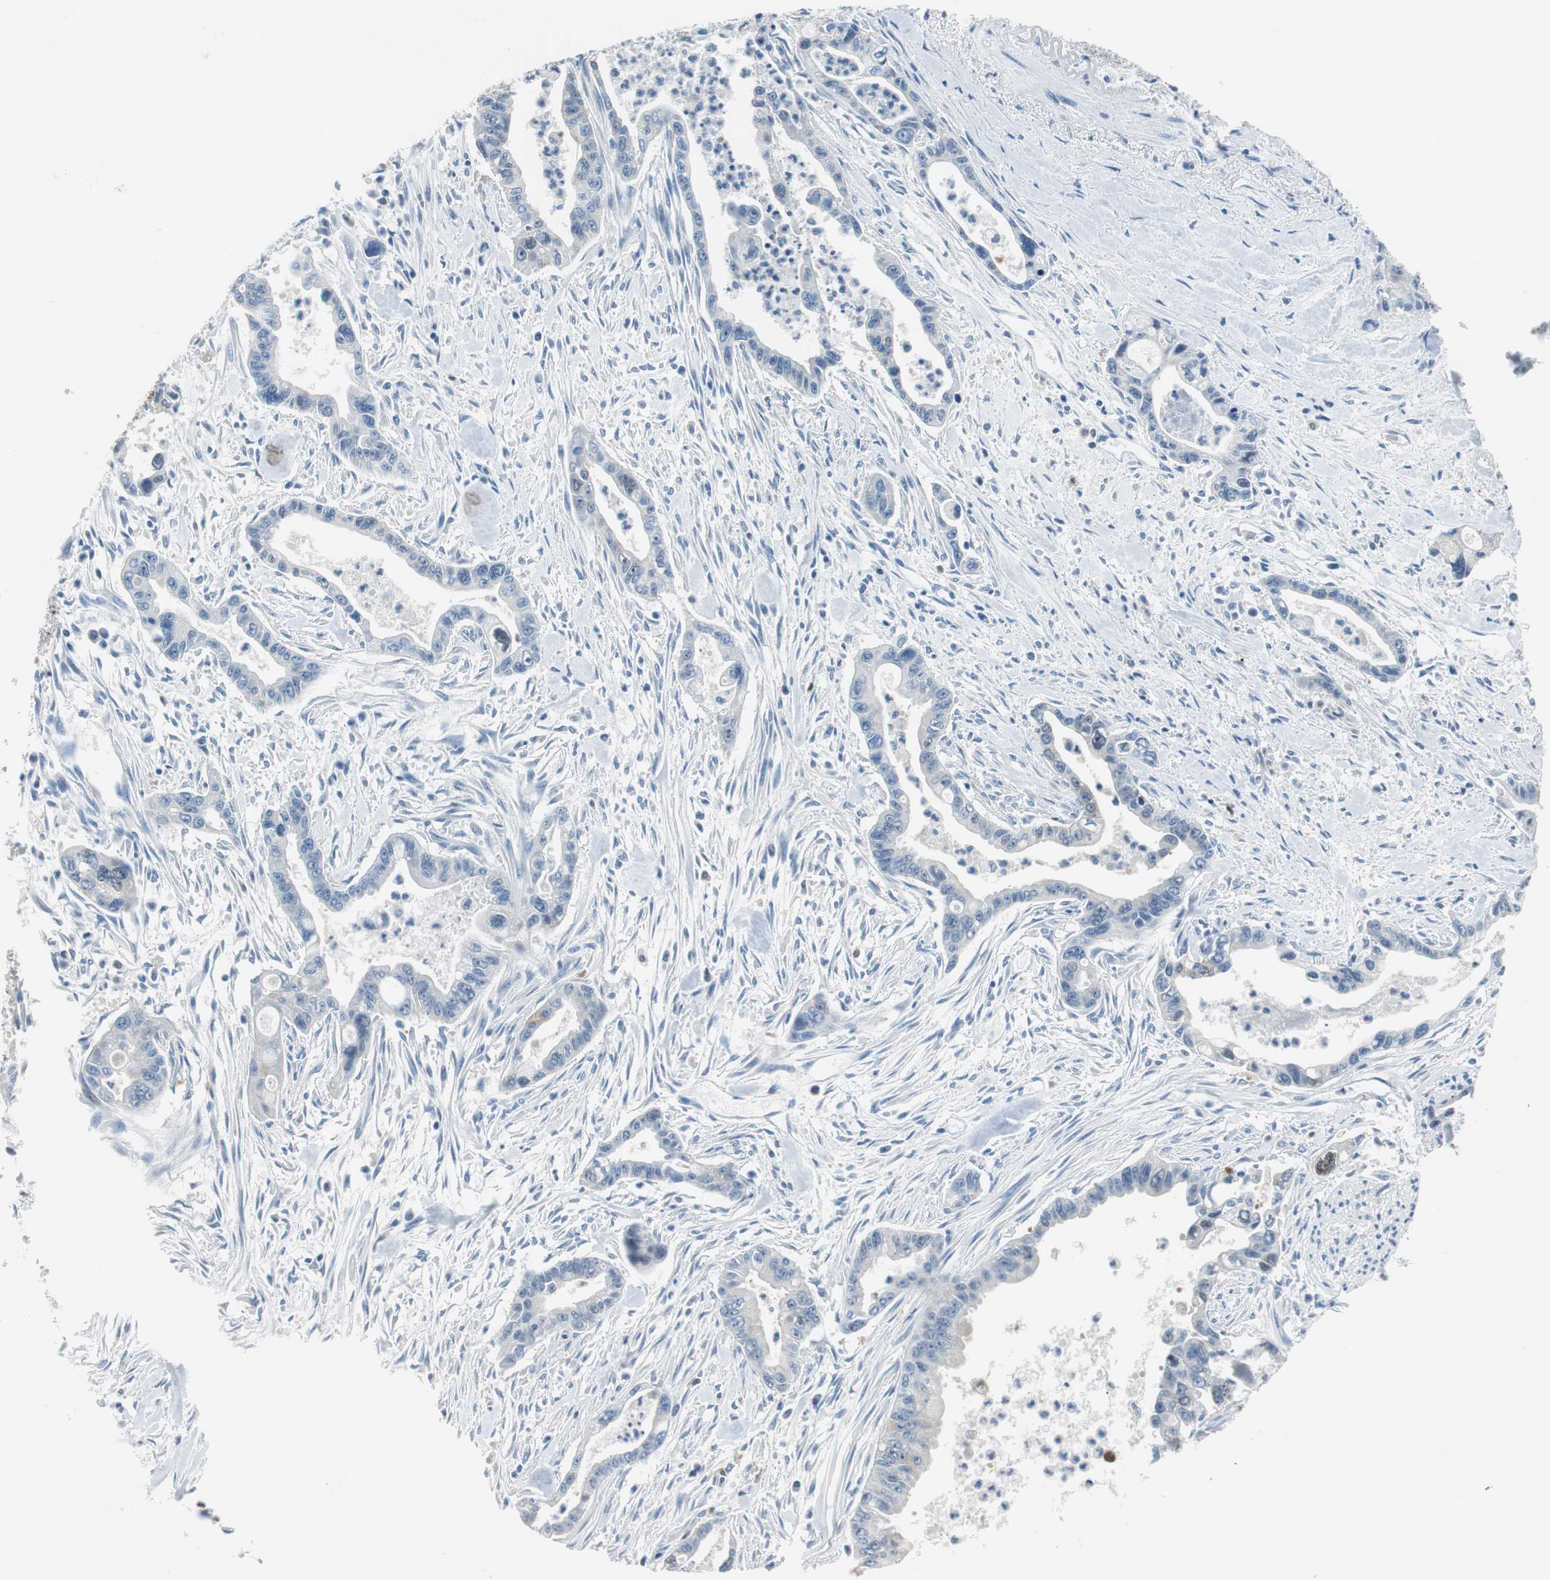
{"staining": {"intensity": "negative", "quantity": "none", "location": "none"}, "tissue": "pancreatic cancer", "cell_type": "Tumor cells", "image_type": "cancer", "snomed": [{"axis": "morphology", "description": "Adenocarcinoma, NOS"}, {"axis": "topography", "description": "Pancreas"}], "caption": "A photomicrograph of human pancreatic cancer (adenocarcinoma) is negative for staining in tumor cells. (Brightfield microscopy of DAB (3,3'-diaminobenzidine) immunohistochemistry (IHC) at high magnification).", "gene": "FBP1", "patient": {"sex": "male", "age": 70}}